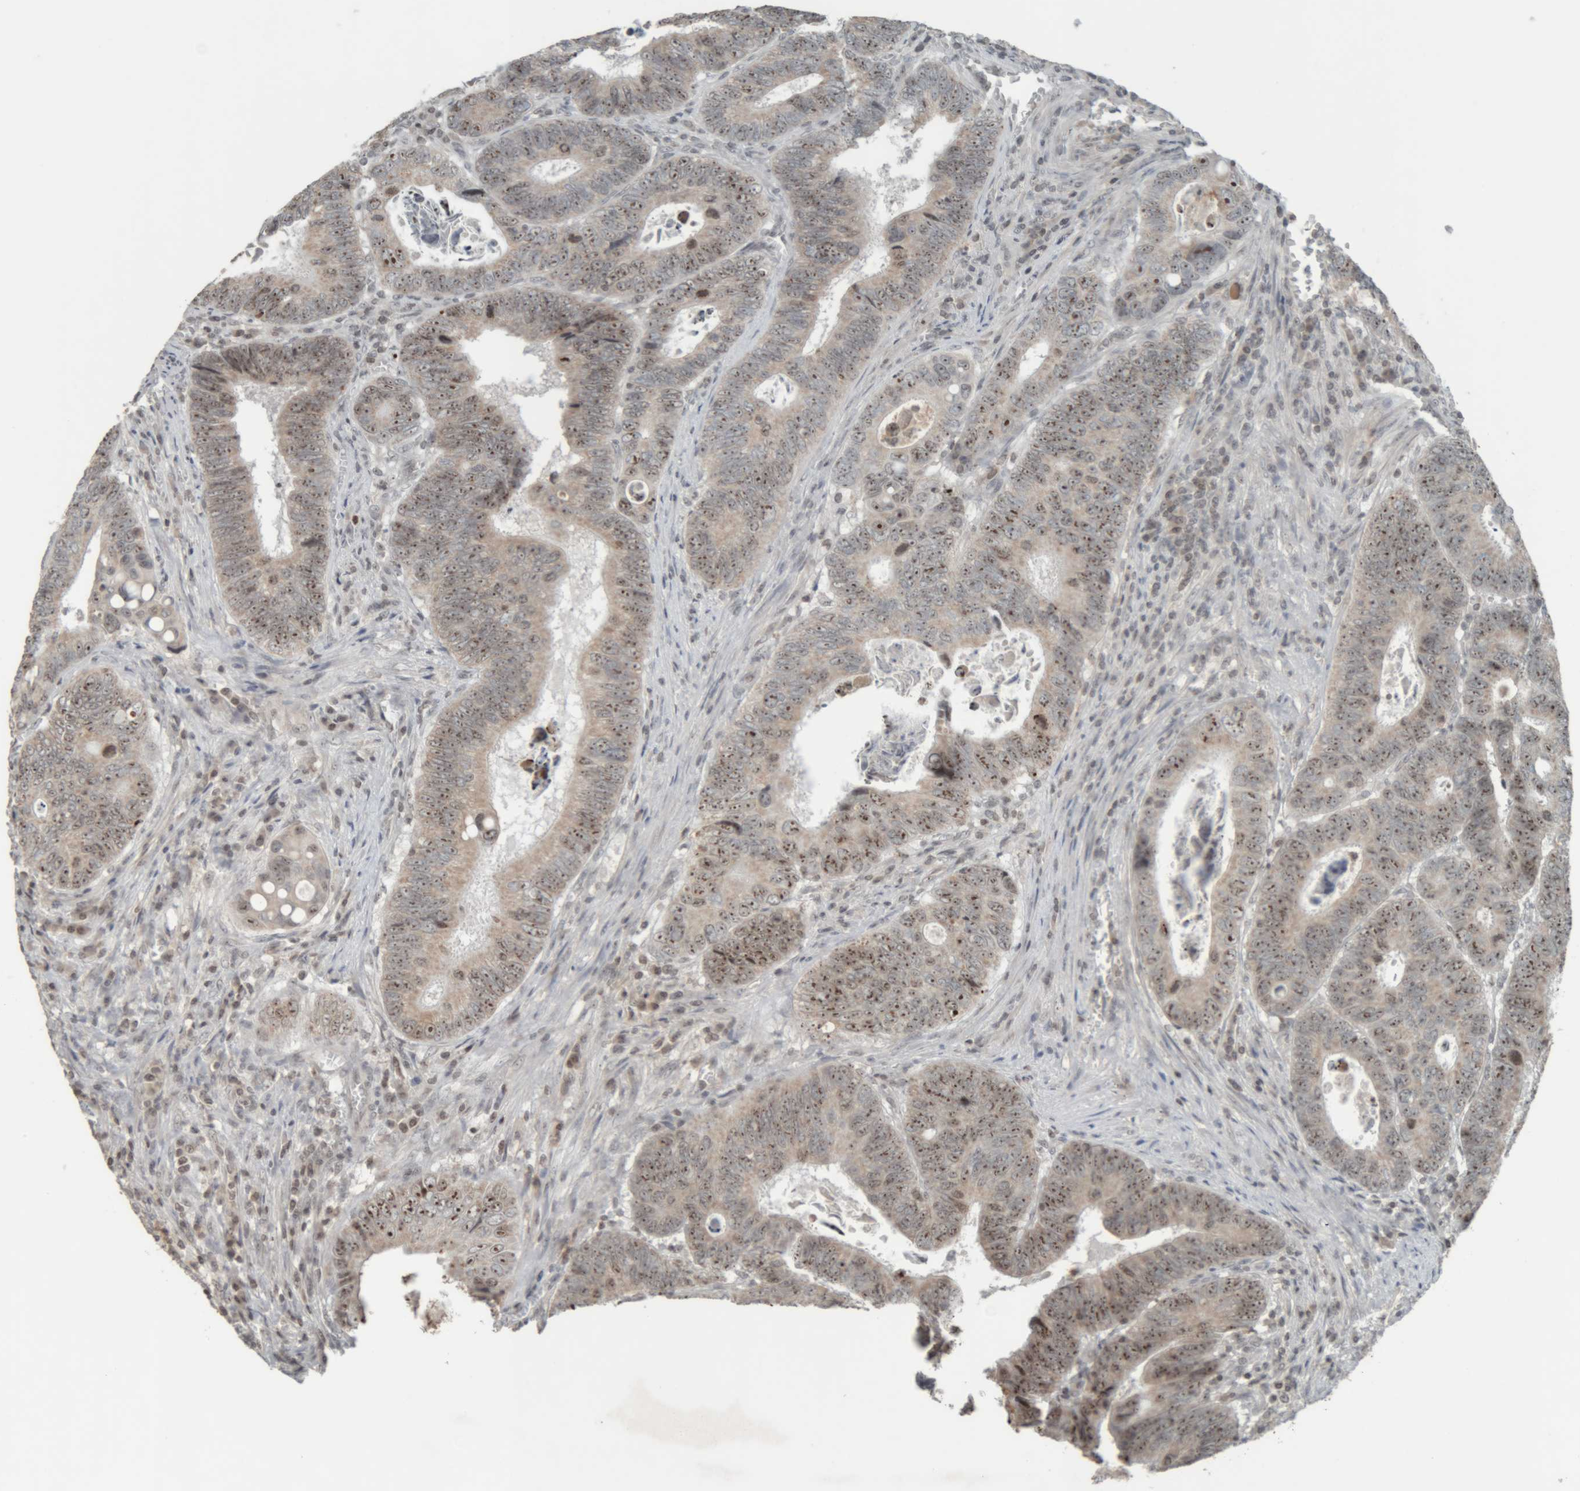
{"staining": {"intensity": "moderate", "quantity": ">75%", "location": "nuclear"}, "tissue": "colorectal cancer", "cell_type": "Tumor cells", "image_type": "cancer", "snomed": [{"axis": "morphology", "description": "Adenocarcinoma, NOS"}, {"axis": "topography", "description": "Colon"}], "caption": "There is medium levels of moderate nuclear staining in tumor cells of adenocarcinoma (colorectal), as demonstrated by immunohistochemical staining (brown color).", "gene": "RPF1", "patient": {"sex": "male", "age": 72}}